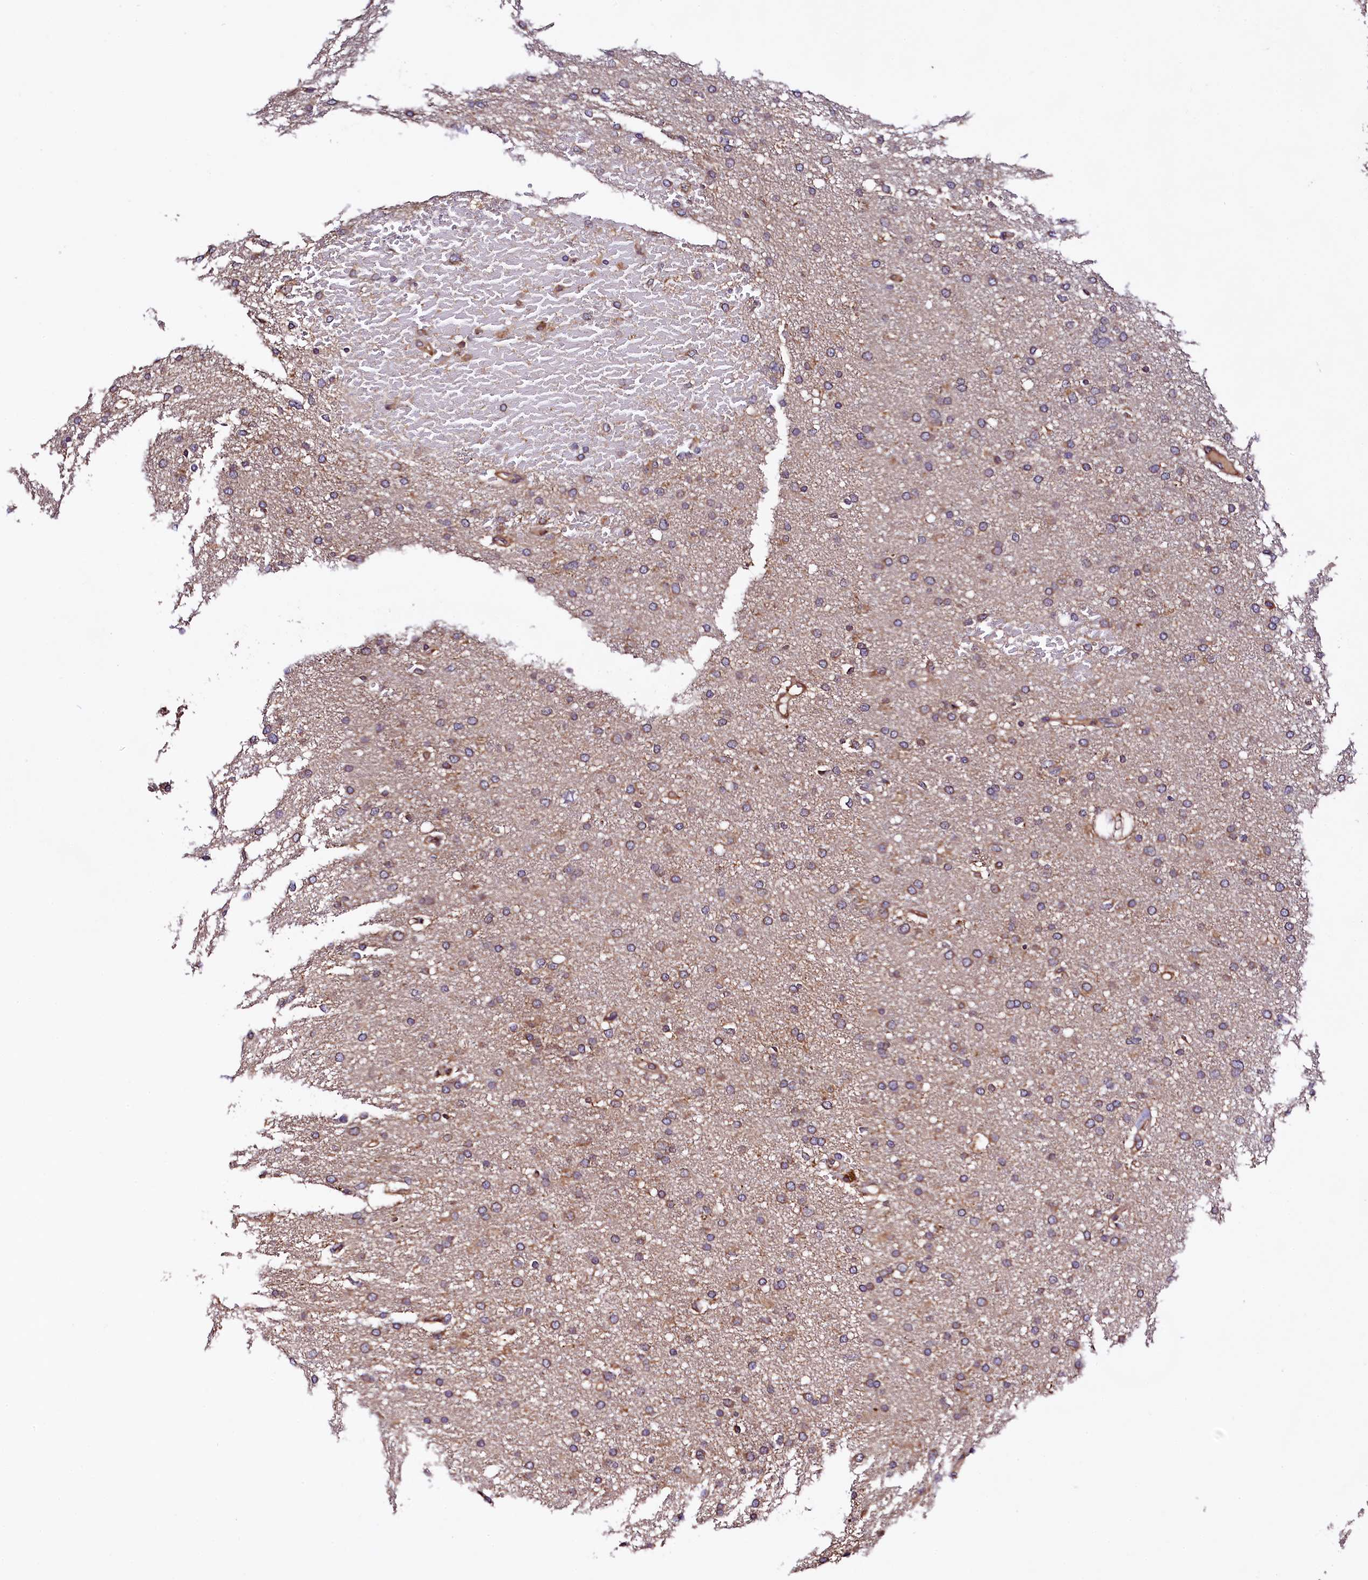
{"staining": {"intensity": "weak", "quantity": ">75%", "location": "cytoplasmic/membranous"}, "tissue": "glioma", "cell_type": "Tumor cells", "image_type": "cancer", "snomed": [{"axis": "morphology", "description": "Glioma, malignant, High grade"}, {"axis": "topography", "description": "Cerebral cortex"}], "caption": "High-grade glioma (malignant) stained with a protein marker shows weak staining in tumor cells.", "gene": "VPS35", "patient": {"sex": "female", "age": 36}}